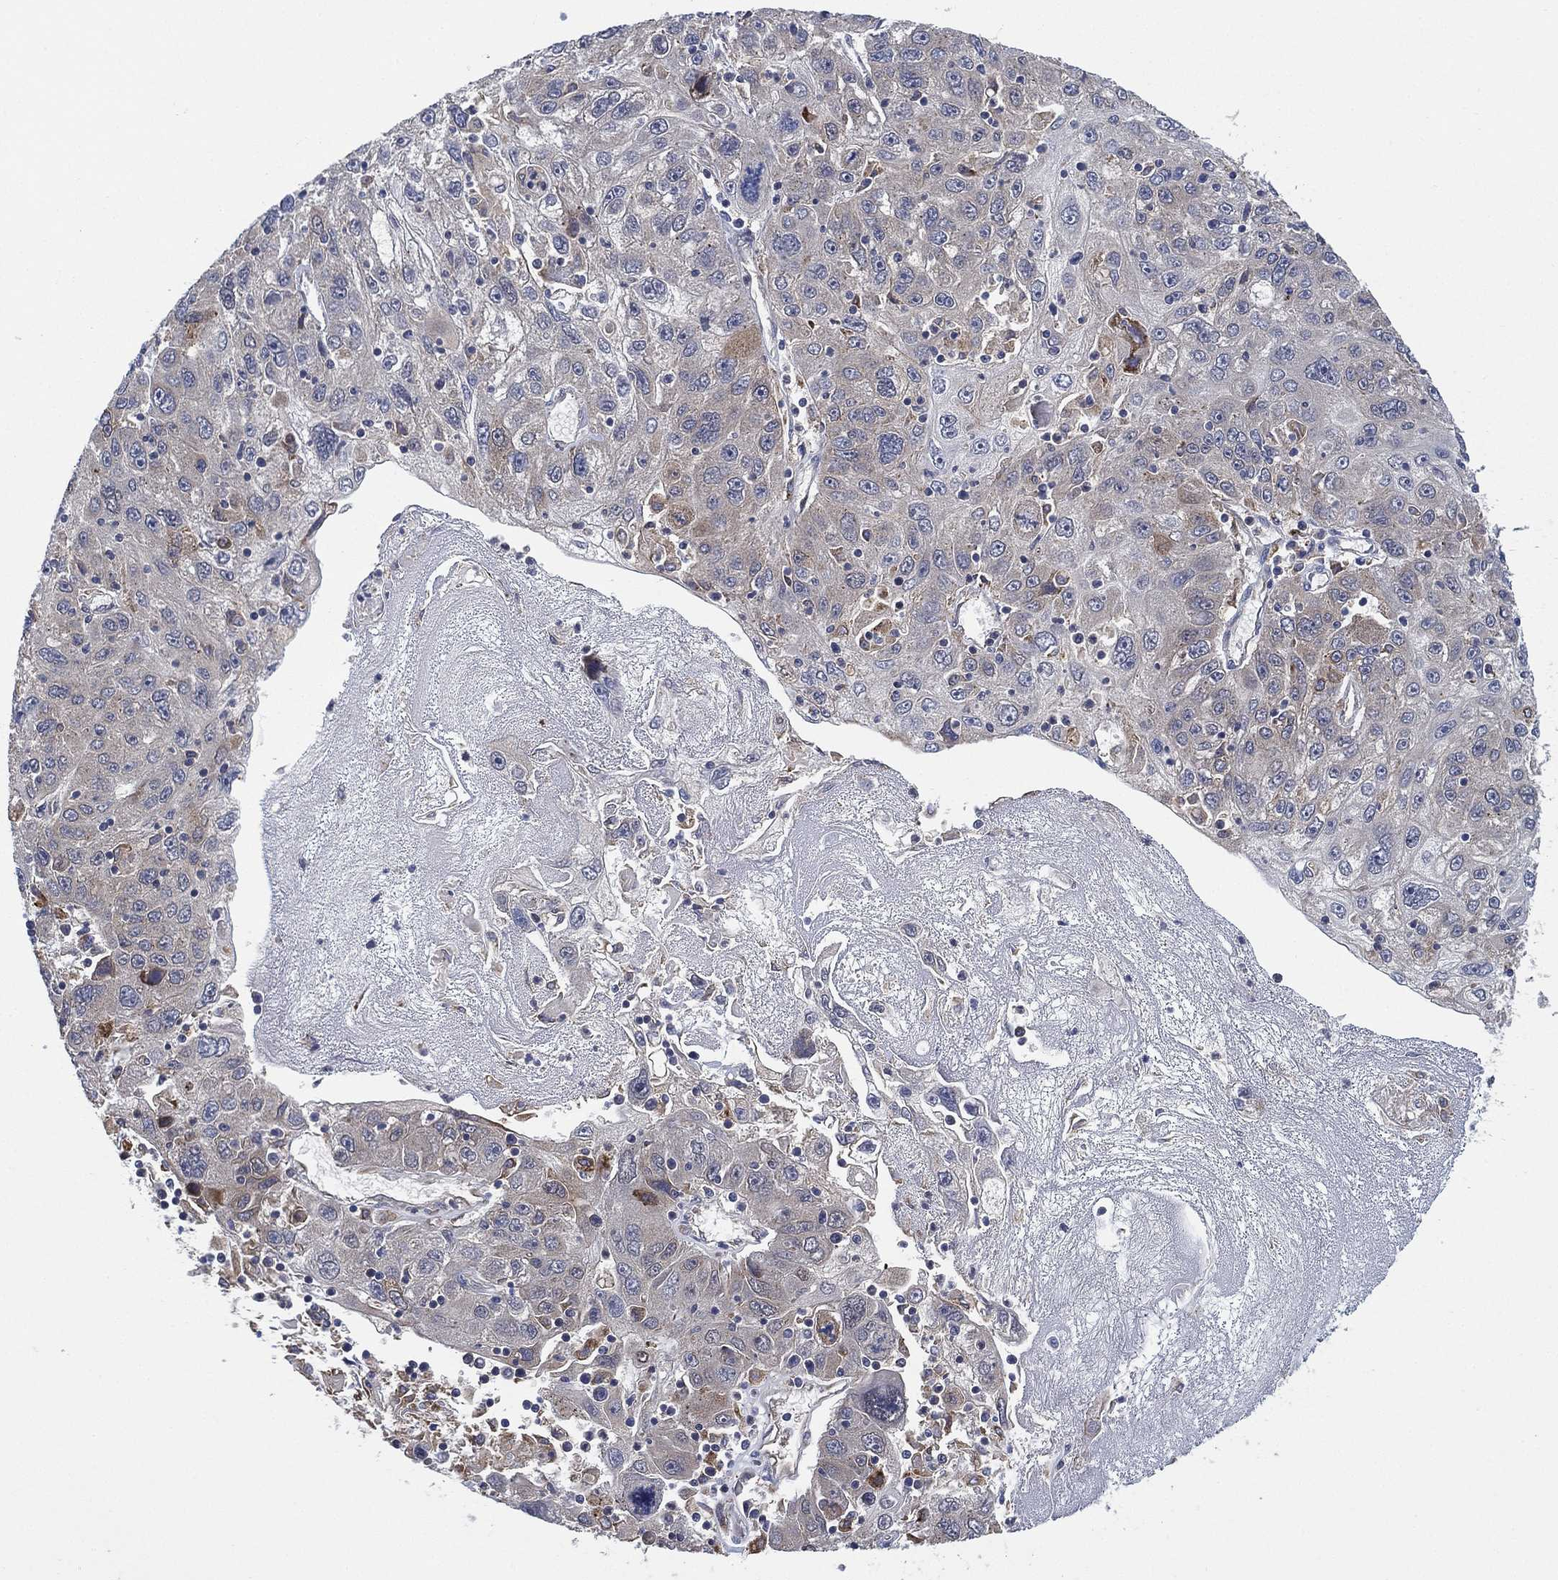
{"staining": {"intensity": "negative", "quantity": "none", "location": "none"}, "tissue": "stomach cancer", "cell_type": "Tumor cells", "image_type": "cancer", "snomed": [{"axis": "morphology", "description": "Adenocarcinoma, NOS"}, {"axis": "topography", "description": "Stomach"}], "caption": "Immunohistochemistry (IHC) of human stomach cancer (adenocarcinoma) displays no positivity in tumor cells.", "gene": "FES", "patient": {"sex": "male", "age": 56}}